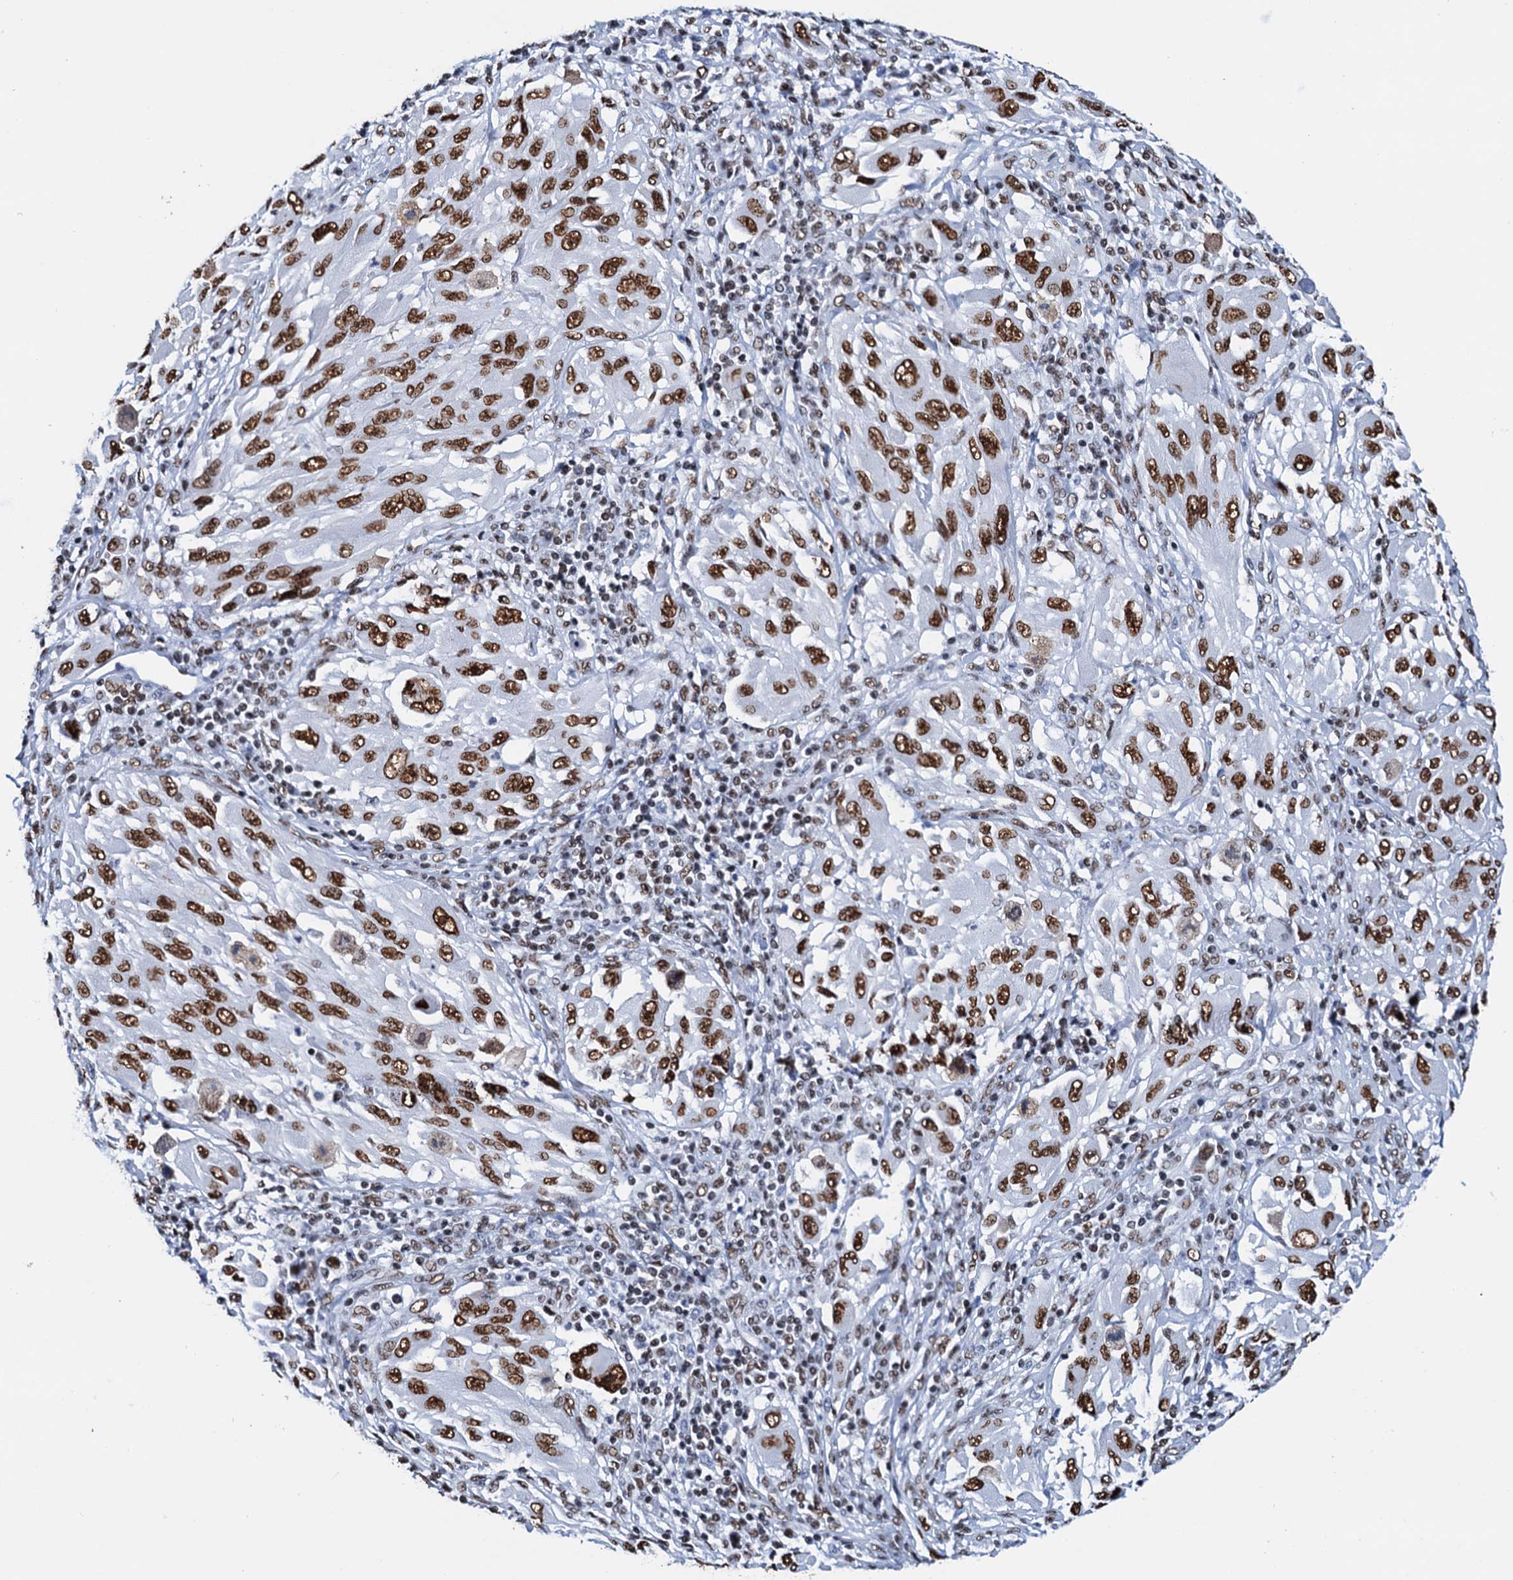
{"staining": {"intensity": "strong", "quantity": ">75%", "location": "nuclear"}, "tissue": "melanoma", "cell_type": "Tumor cells", "image_type": "cancer", "snomed": [{"axis": "morphology", "description": "Malignant melanoma, NOS"}, {"axis": "topography", "description": "Skin"}], "caption": "Protein staining of malignant melanoma tissue displays strong nuclear expression in about >75% of tumor cells. The staining is performed using DAB (3,3'-diaminobenzidine) brown chromogen to label protein expression. The nuclei are counter-stained blue using hematoxylin.", "gene": "SLTM", "patient": {"sex": "female", "age": 91}}